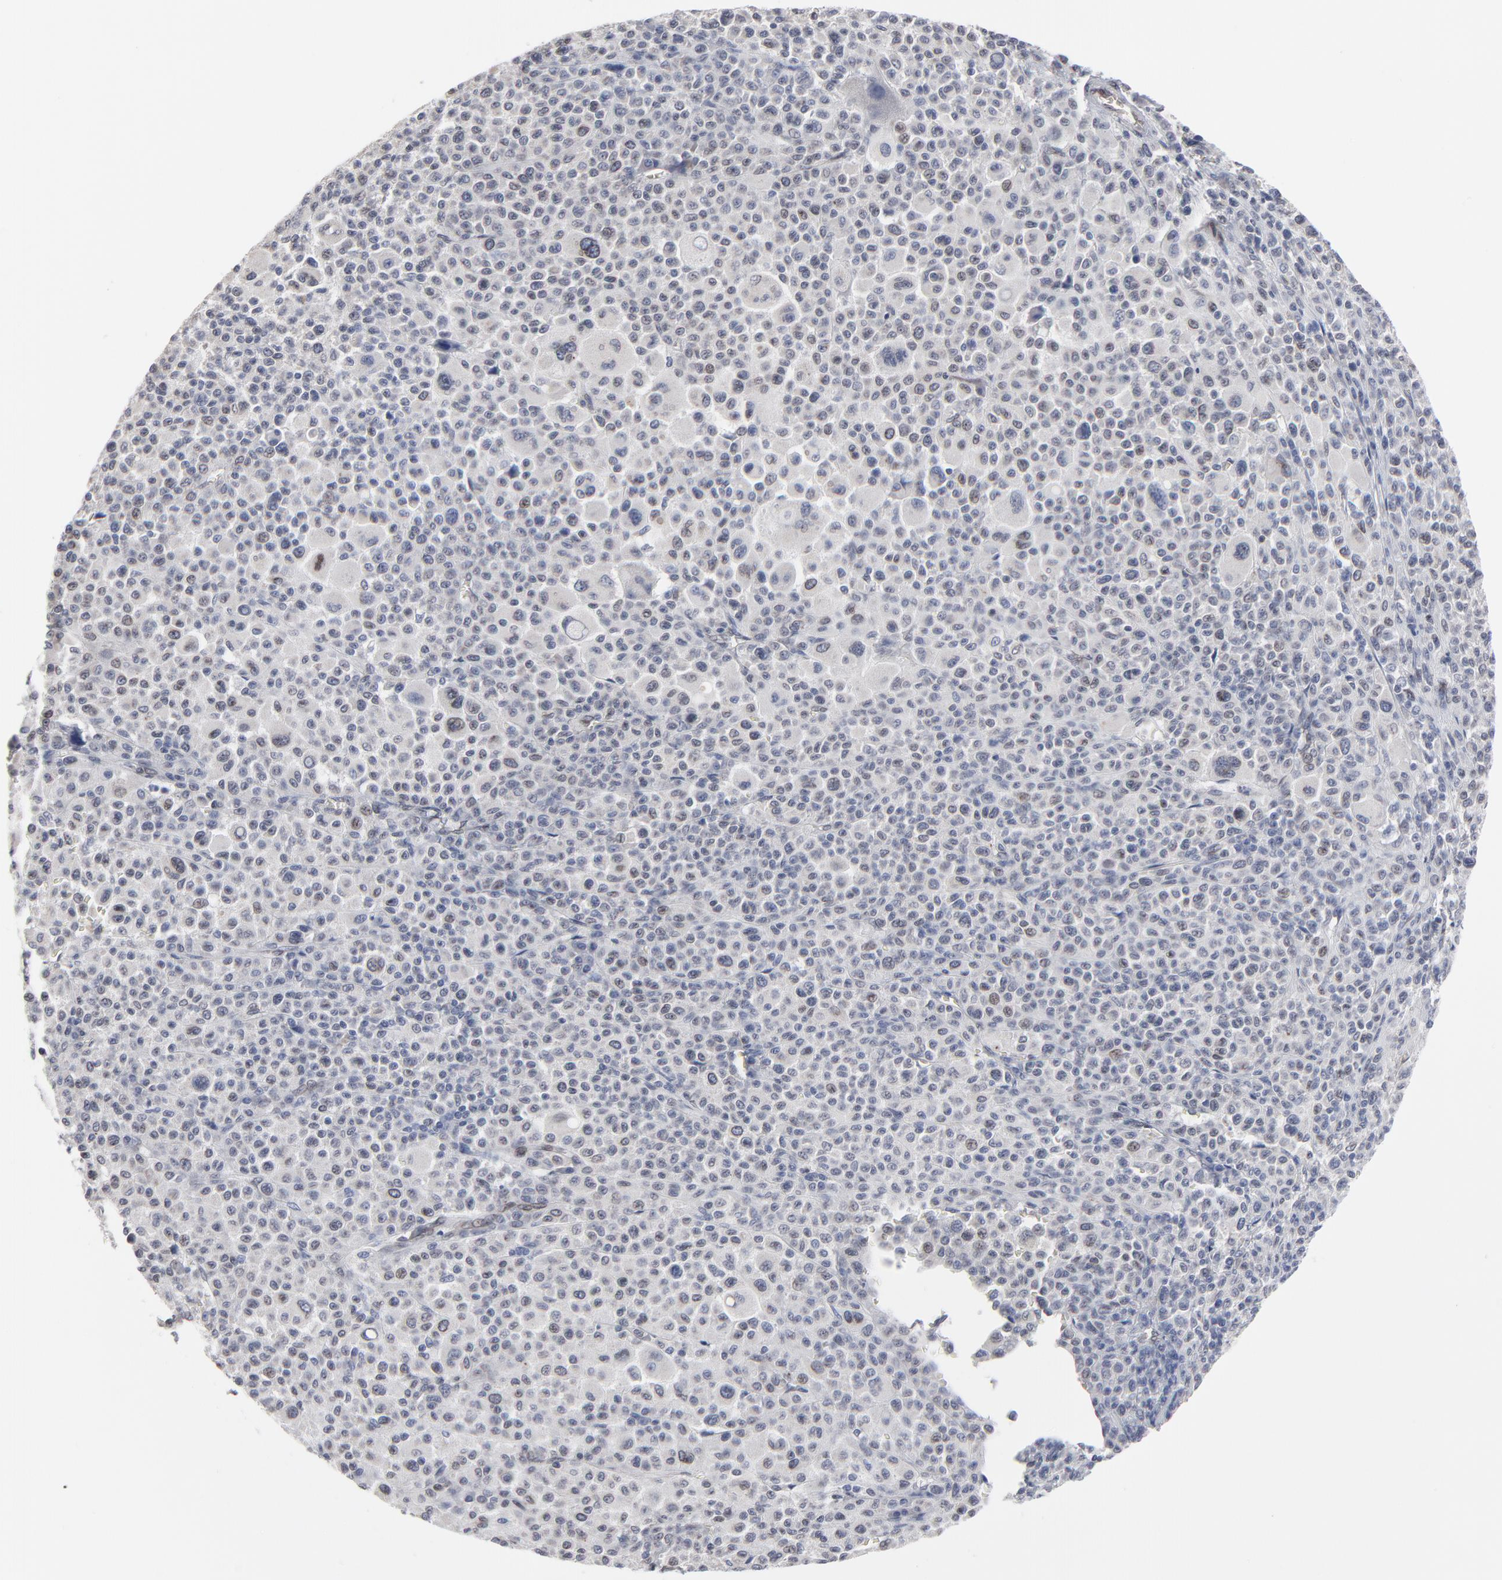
{"staining": {"intensity": "negative", "quantity": "none", "location": "none"}, "tissue": "melanoma", "cell_type": "Tumor cells", "image_type": "cancer", "snomed": [{"axis": "morphology", "description": "Malignant melanoma, Metastatic site"}, {"axis": "topography", "description": "Skin"}], "caption": "An immunohistochemistry image of melanoma is shown. There is no staining in tumor cells of melanoma.", "gene": "SYNE2", "patient": {"sex": "female", "age": 74}}